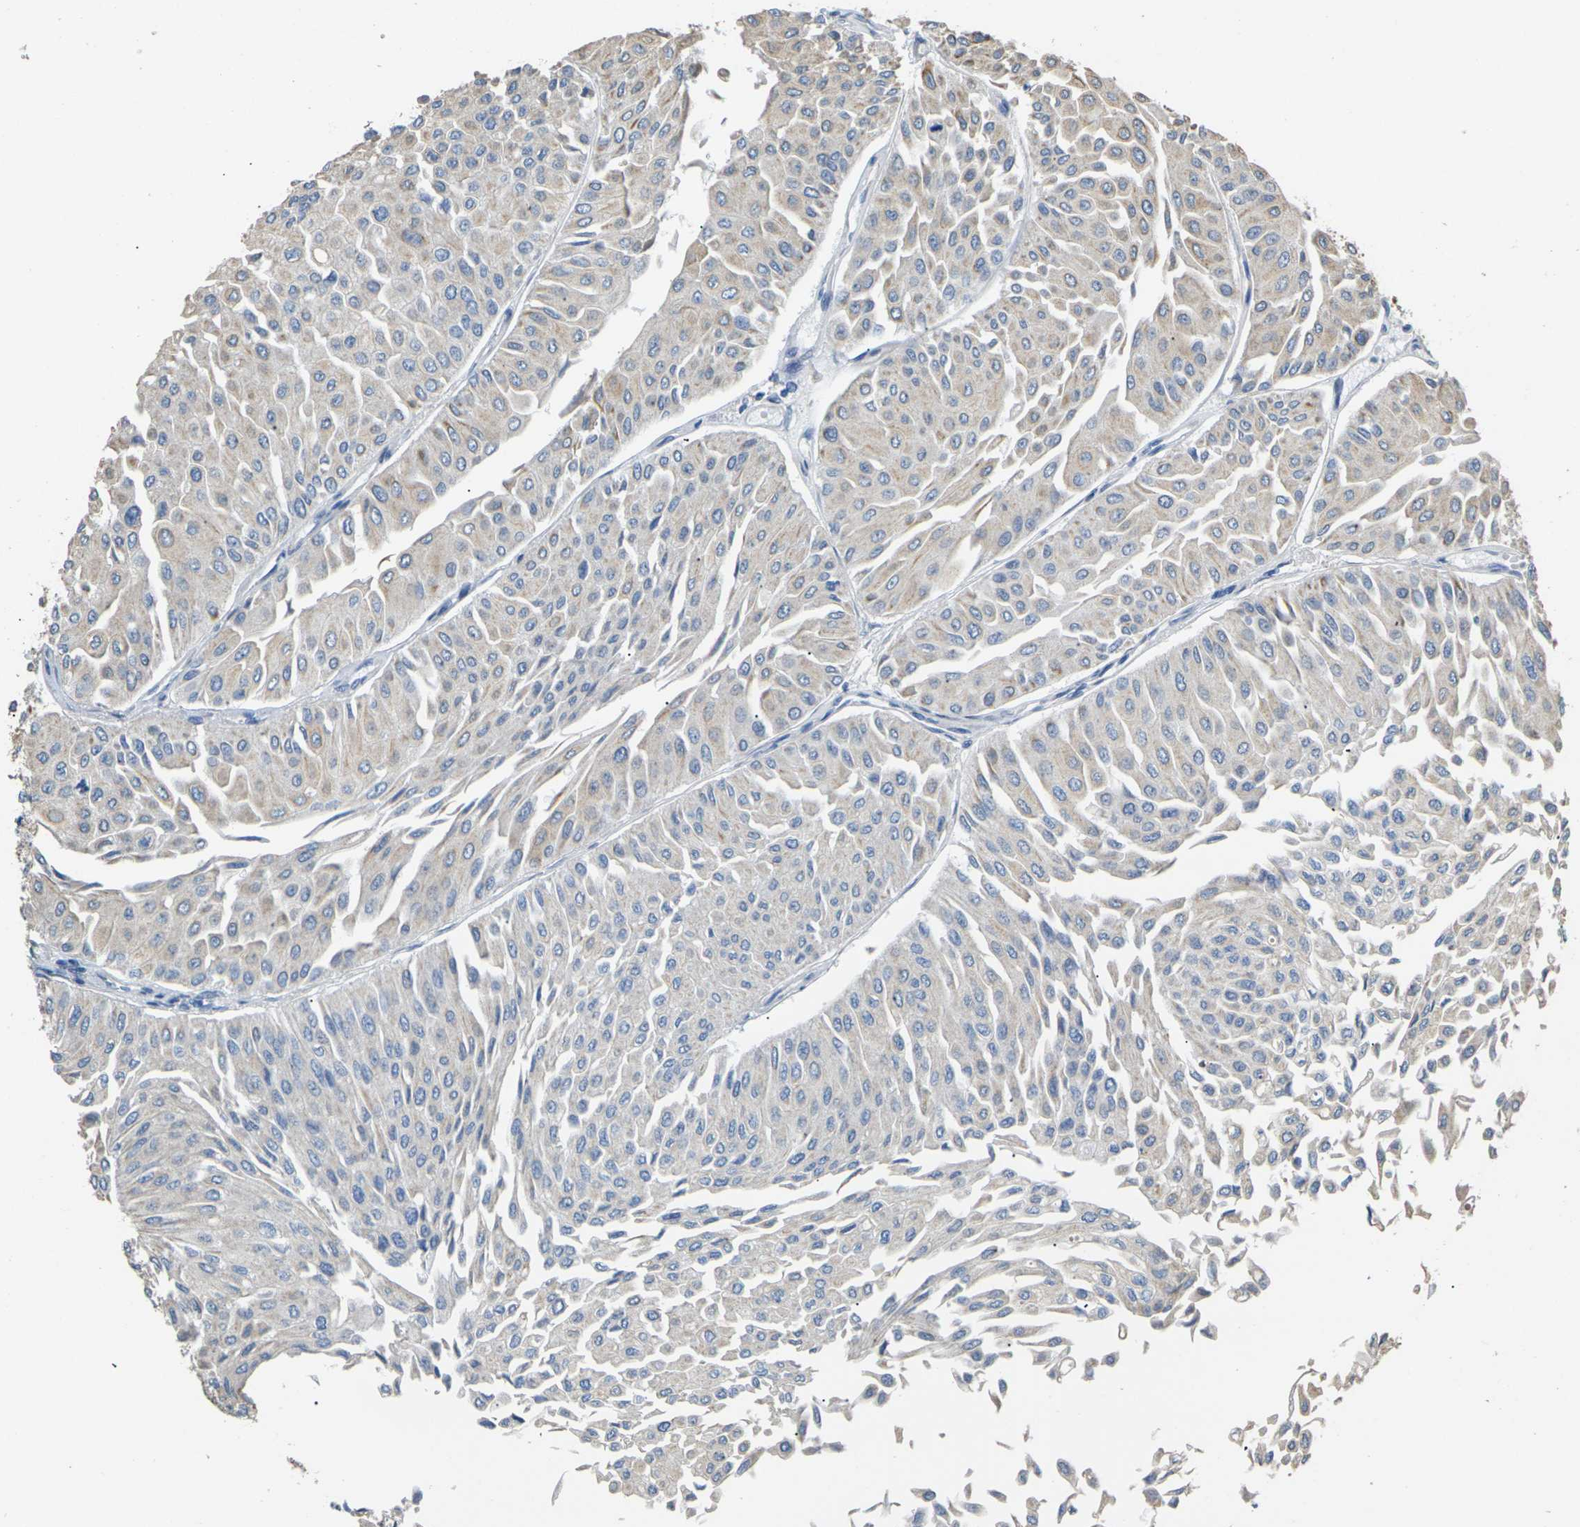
{"staining": {"intensity": "weak", "quantity": "<25%", "location": "cytoplasmic/membranous"}, "tissue": "urothelial cancer", "cell_type": "Tumor cells", "image_type": "cancer", "snomed": [{"axis": "morphology", "description": "Urothelial carcinoma, Low grade"}, {"axis": "topography", "description": "Urinary bladder"}], "caption": "A photomicrograph of urothelial cancer stained for a protein displays no brown staining in tumor cells.", "gene": "KLHDC8B", "patient": {"sex": "male", "age": 67}}